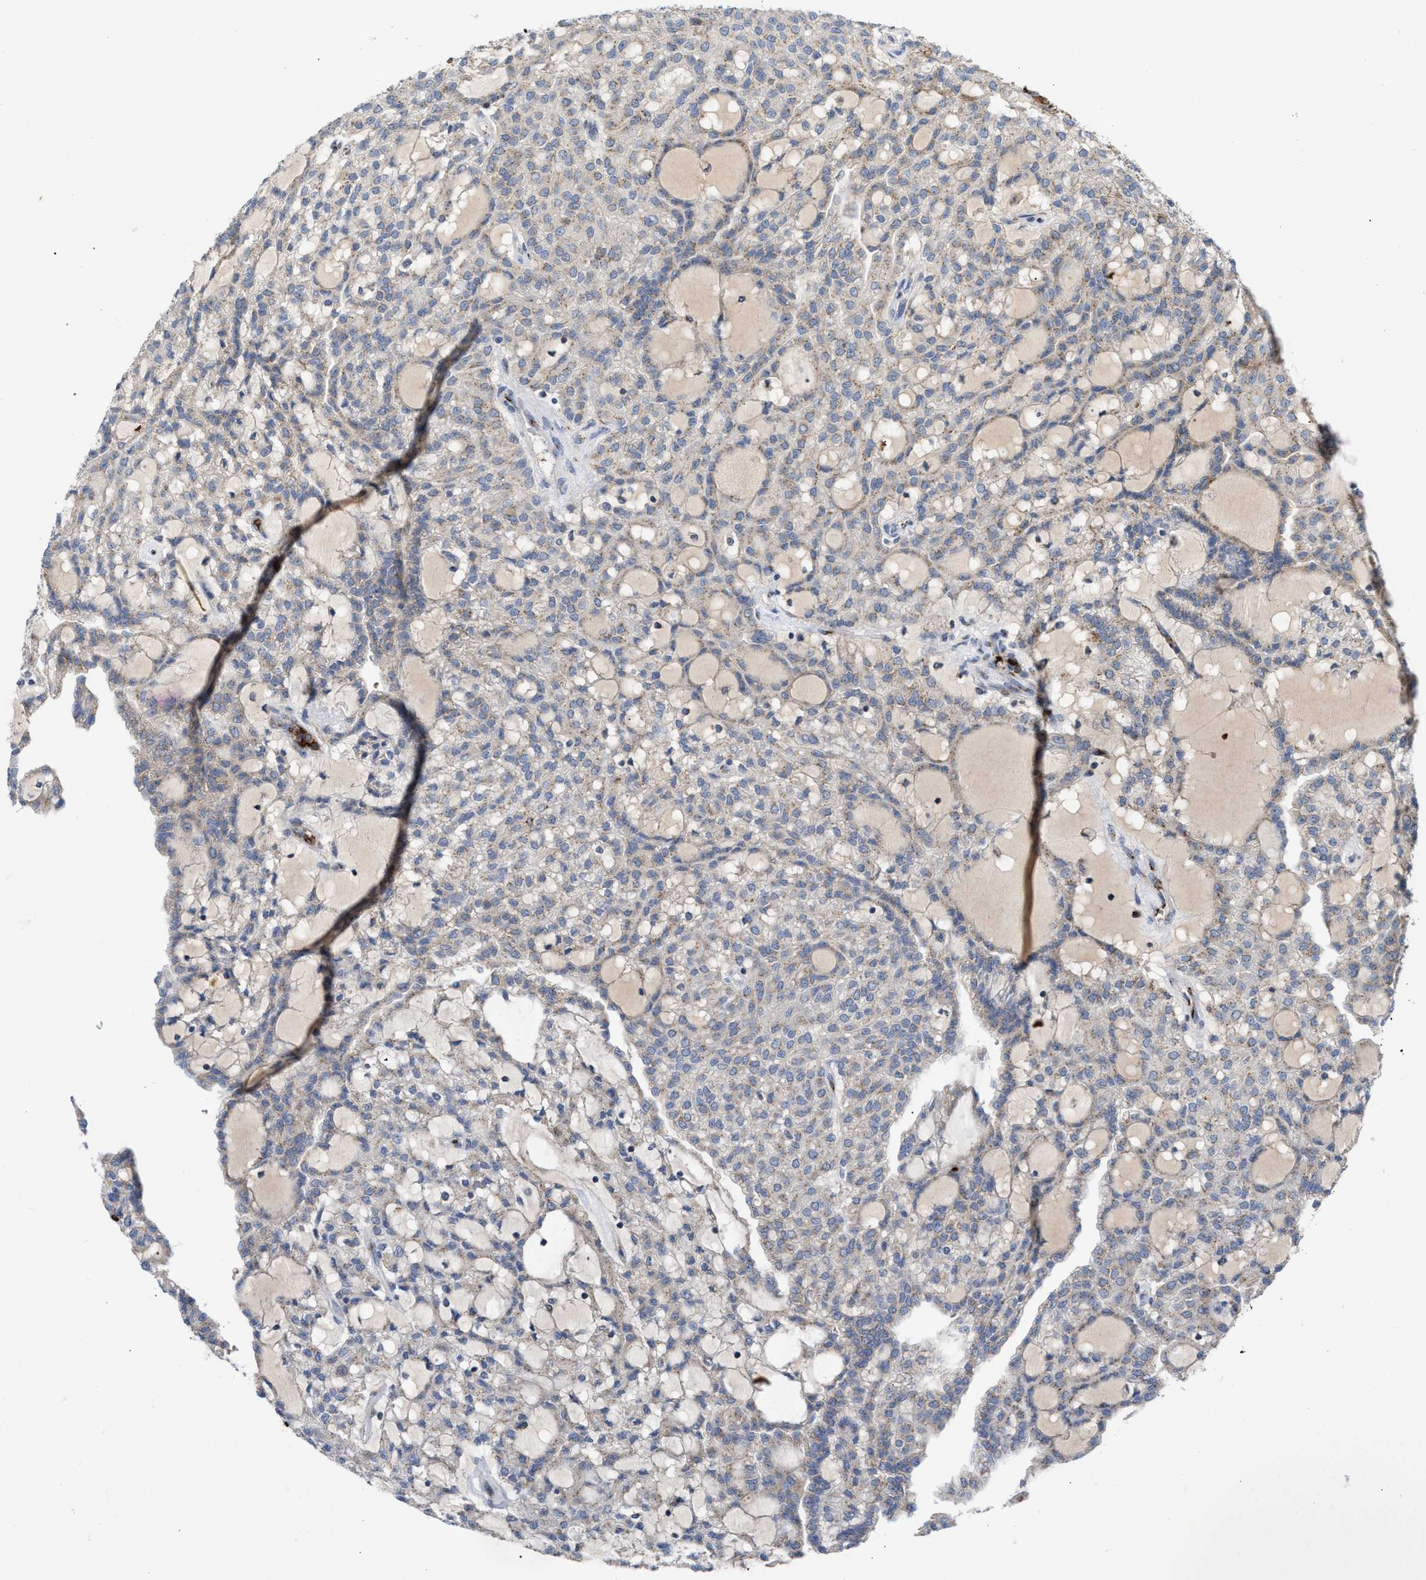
{"staining": {"intensity": "moderate", "quantity": "<25%", "location": "cytoplasmic/membranous"}, "tissue": "renal cancer", "cell_type": "Tumor cells", "image_type": "cancer", "snomed": [{"axis": "morphology", "description": "Adenocarcinoma, NOS"}, {"axis": "topography", "description": "Kidney"}], "caption": "About <25% of tumor cells in human renal cancer demonstrate moderate cytoplasmic/membranous protein positivity as visualized by brown immunohistochemical staining.", "gene": "CCL2", "patient": {"sex": "male", "age": 63}}